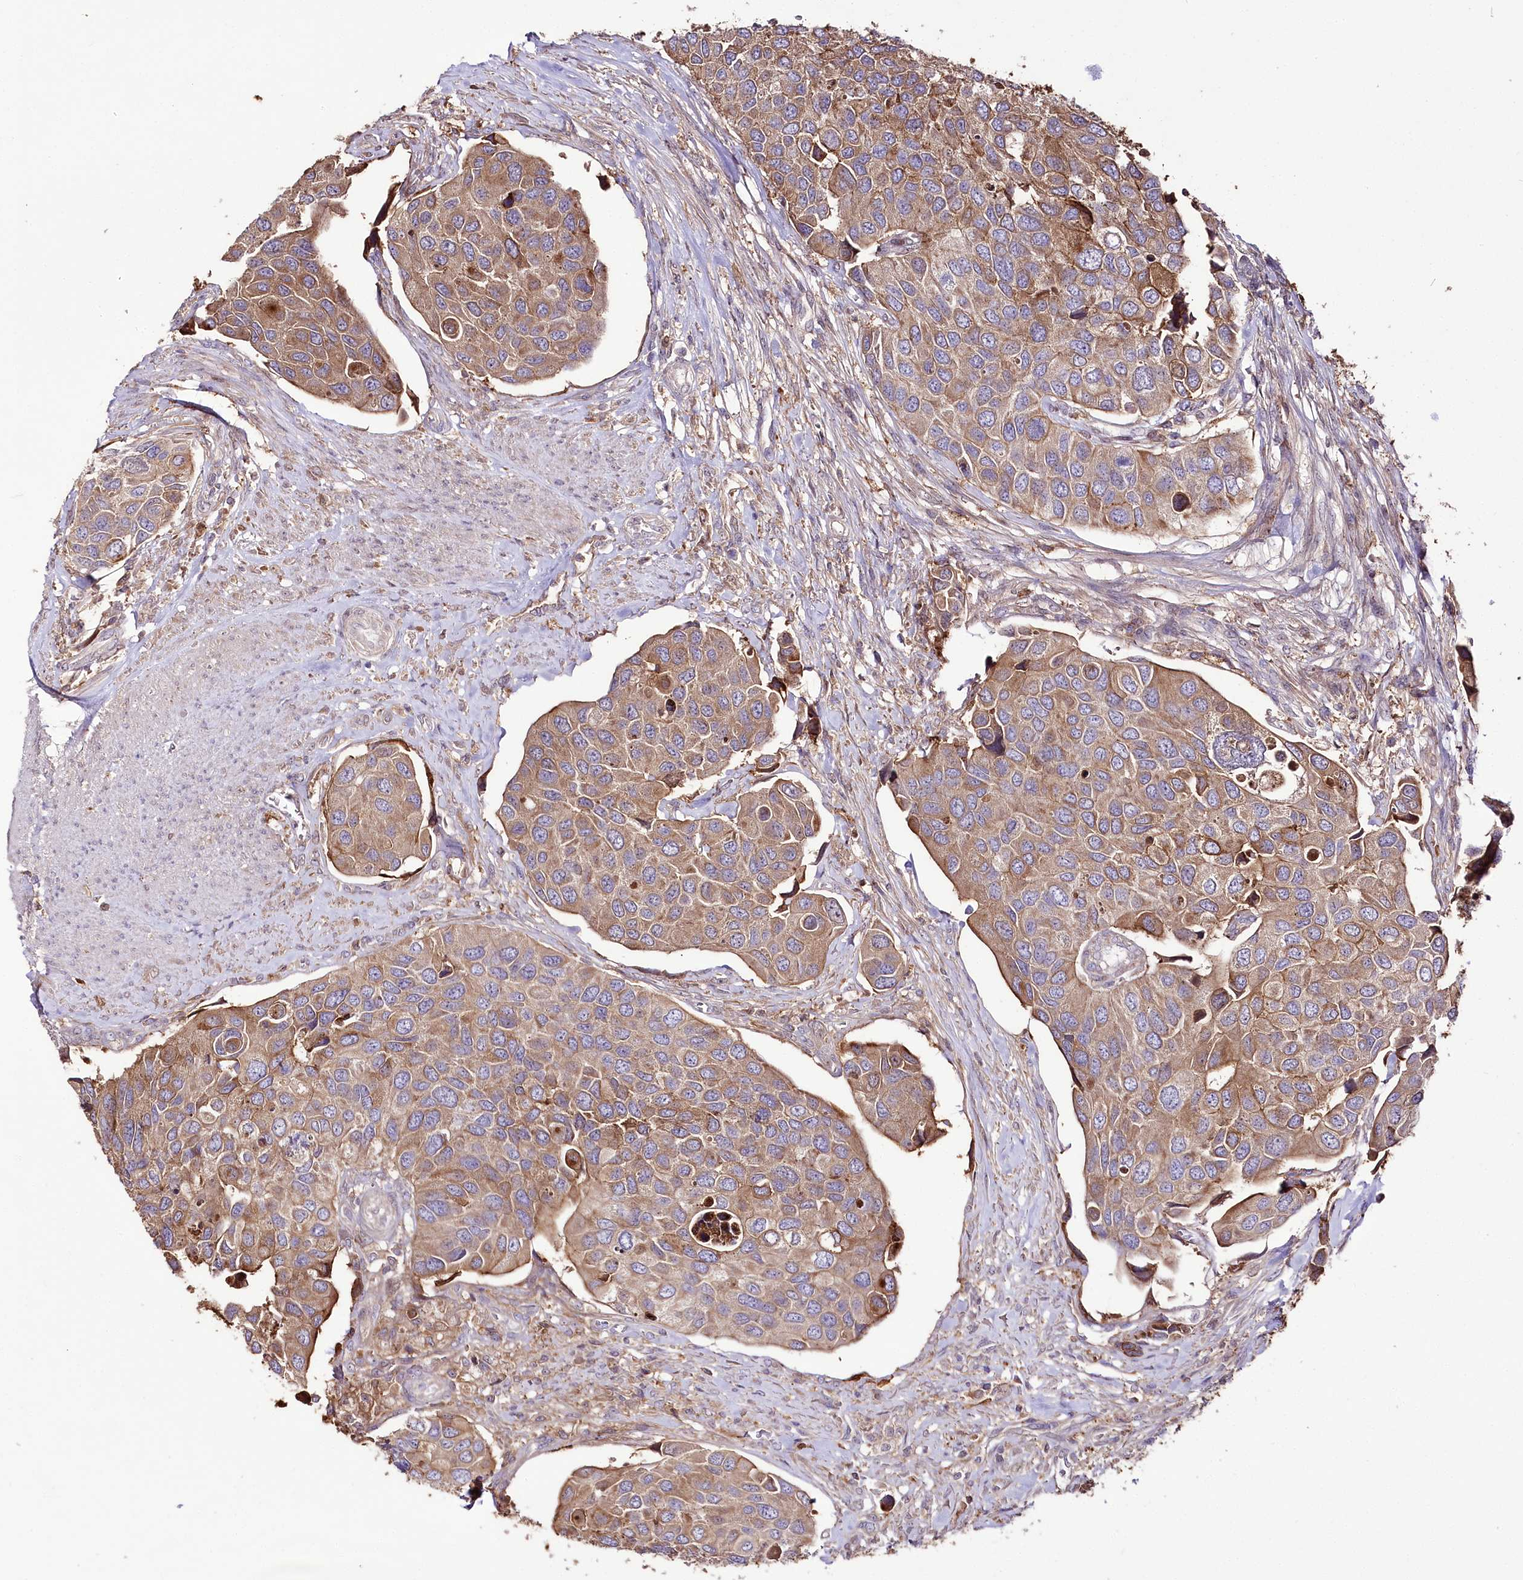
{"staining": {"intensity": "moderate", "quantity": ">75%", "location": "cytoplasmic/membranous"}, "tissue": "urothelial cancer", "cell_type": "Tumor cells", "image_type": "cancer", "snomed": [{"axis": "morphology", "description": "Urothelial carcinoma, High grade"}, {"axis": "topography", "description": "Urinary bladder"}], "caption": "Immunohistochemistry (IHC) (DAB) staining of urothelial carcinoma (high-grade) exhibits moderate cytoplasmic/membranous protein staining in approximately >75% of tumor cells.", "gene": "UGP2", "patient": {"sex": "male", "age": 74}}